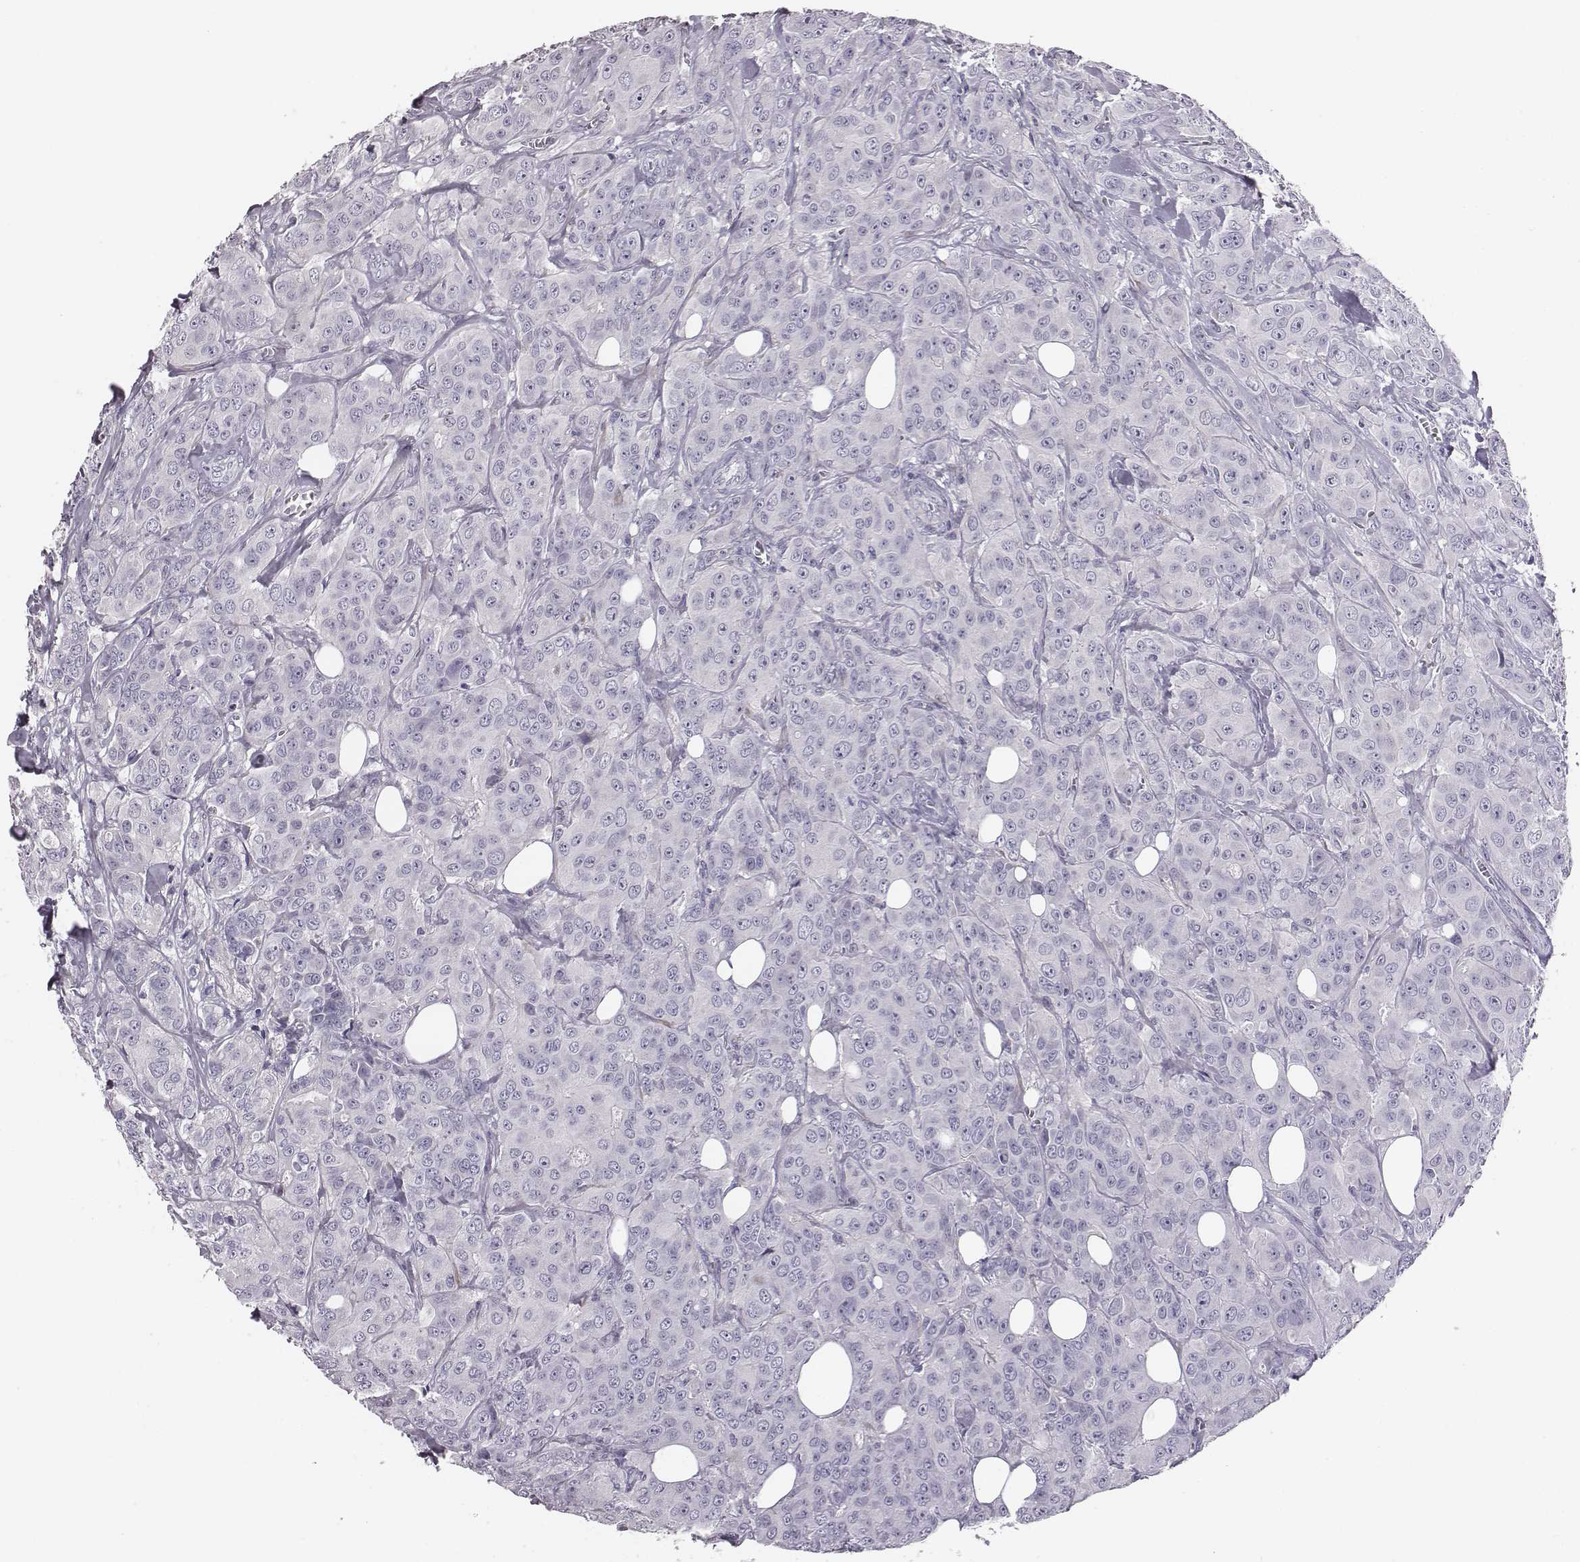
{"staining": {"intensity": "negative", "quantity": "none", "location": "none"}, "tissue": "breast cancer", "cell_type": "Tumor cells", "image_type": "cancer", "snomed": [{"axis": "morphology", "description": "Duct carcinoma"}, {"axis": "topography", "description": "Breast"}], "caption": "An image of intraductal carcinoma (breast) stained for a protein demonstrates no brown staining in tumor cells.", "gene": "GUCA1A", "patient": {"sex": "female", "age": 43}}